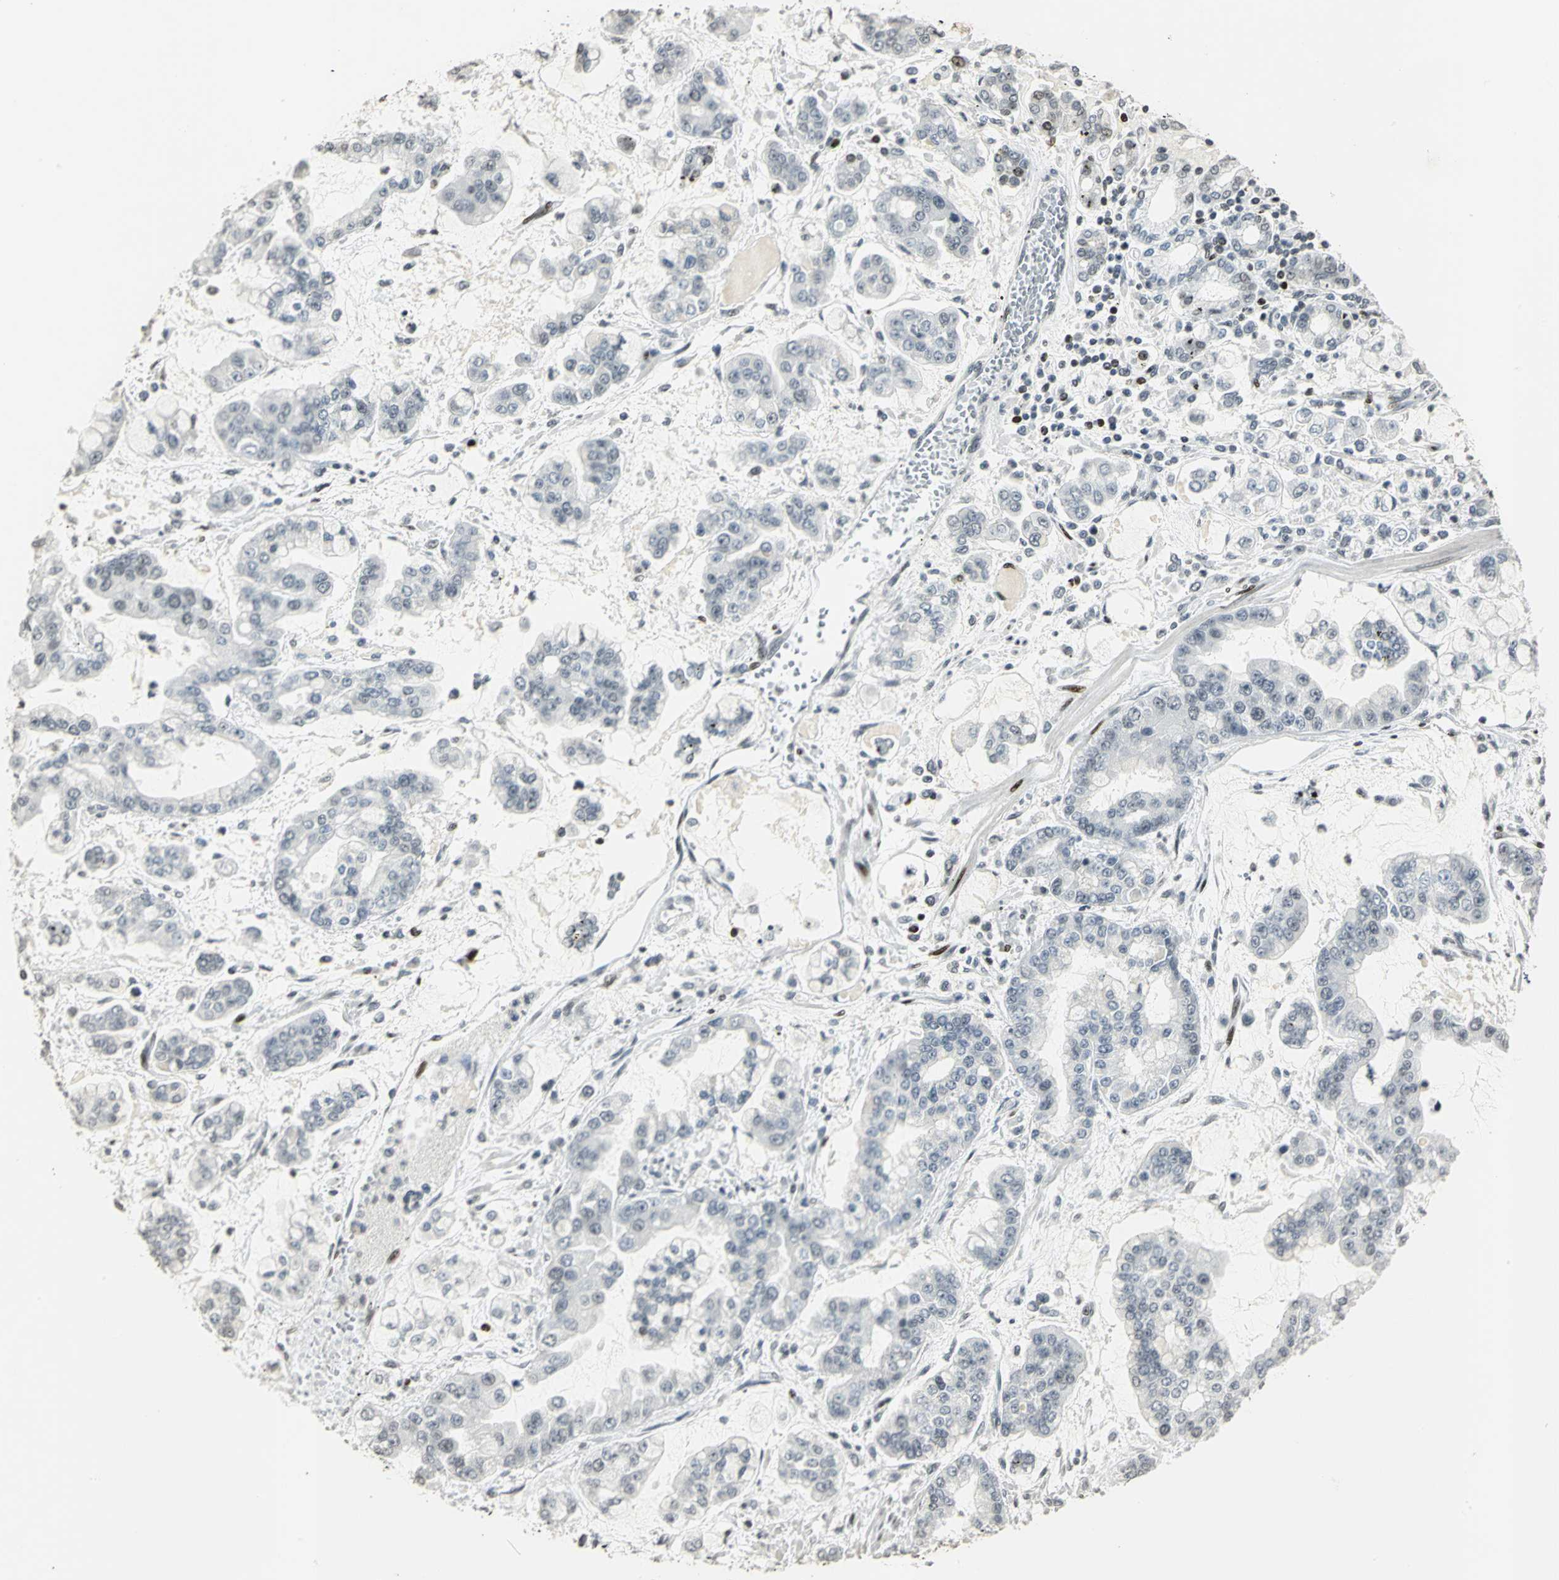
{"staining": {"intensity": "negative", "quantity": "none", "location": "none"}, "tissue": "stomach cancer", "cell_type": "Tumor cells", "image_type": "cancer", "snomed": [{"axis": "morphology", "description": "Normal tissue, NOS"}, {"axis": "morphology", "description": "Adenocarcinoma, NOS"}, {"axis": "topography", "description": "Stomach, upper"}, {"axis": "topography", "description": "Stomach"}], "caption": "The IHC histopathology image has no significant expression in tumor cells of stomach adenocarcinoma tissue.", "gene": "KDM1A", "patient": {"sex": "male", "age": 76}}